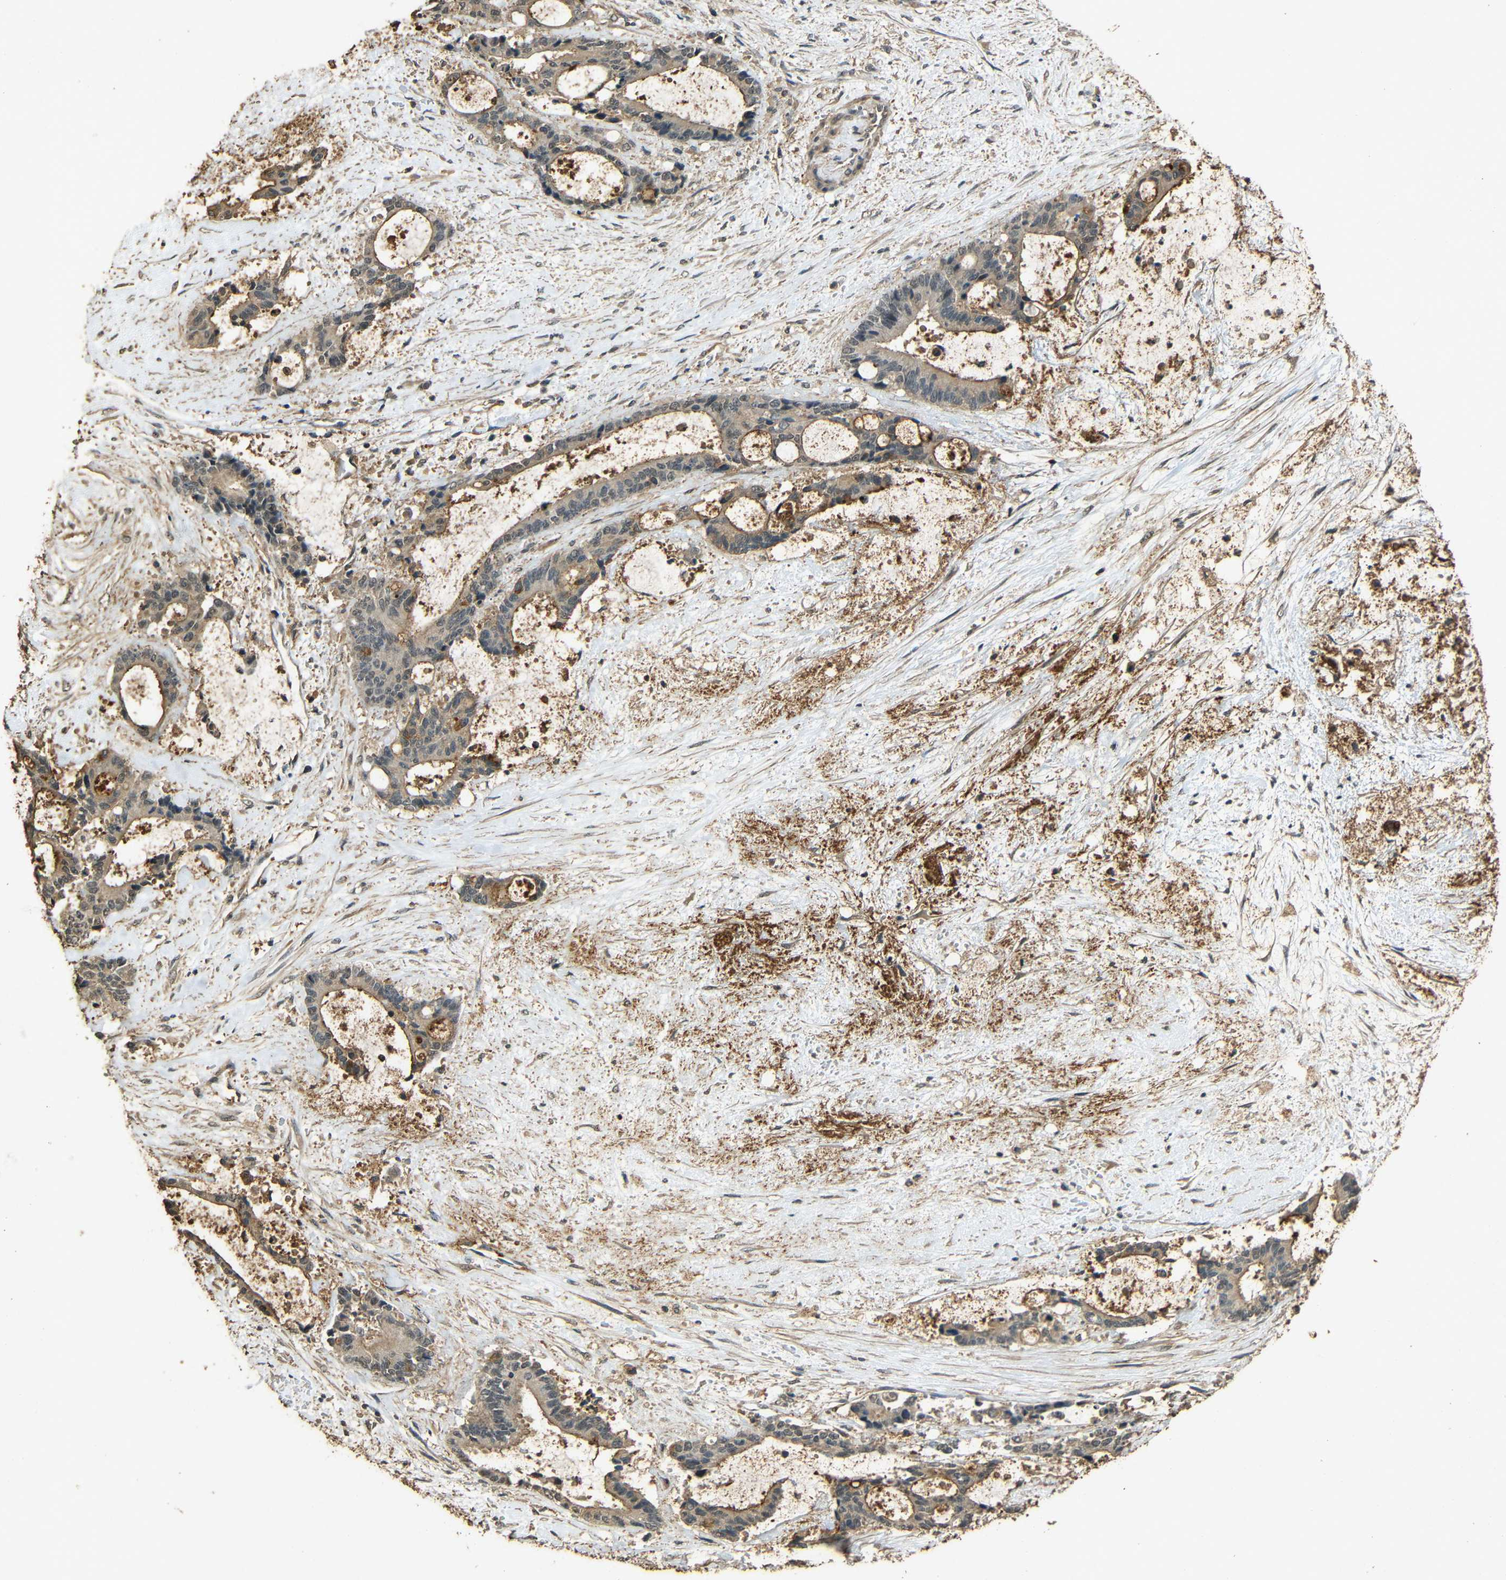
{"staining": {"intensity": "moderate", "quantity": "25%-75%", "location": "cytoplasmic/membranous"}, "tissue": "liver cancer", "cell_type": "Tumor cells", "image_type": "cancer", "snomed": [{"axis": "morphology", "description": "Normal tissue, NOS"}, {"axis": "morphology", "description": "Cholangiocarcinoma"}, {"axis": "topography", "description": "Liver"}, {"axis": "topography", "description": "Peripheral nerve tissue"}], "caption": "The histopathology image exhibits immunohistochemical staining of liver cancer. There is moderate cytoplasmic/membranous expression is seen in approximately 25%-75% of tumor cells.", "gene": "PDE5A", "patient": {"sex": "female", "age": 73}}